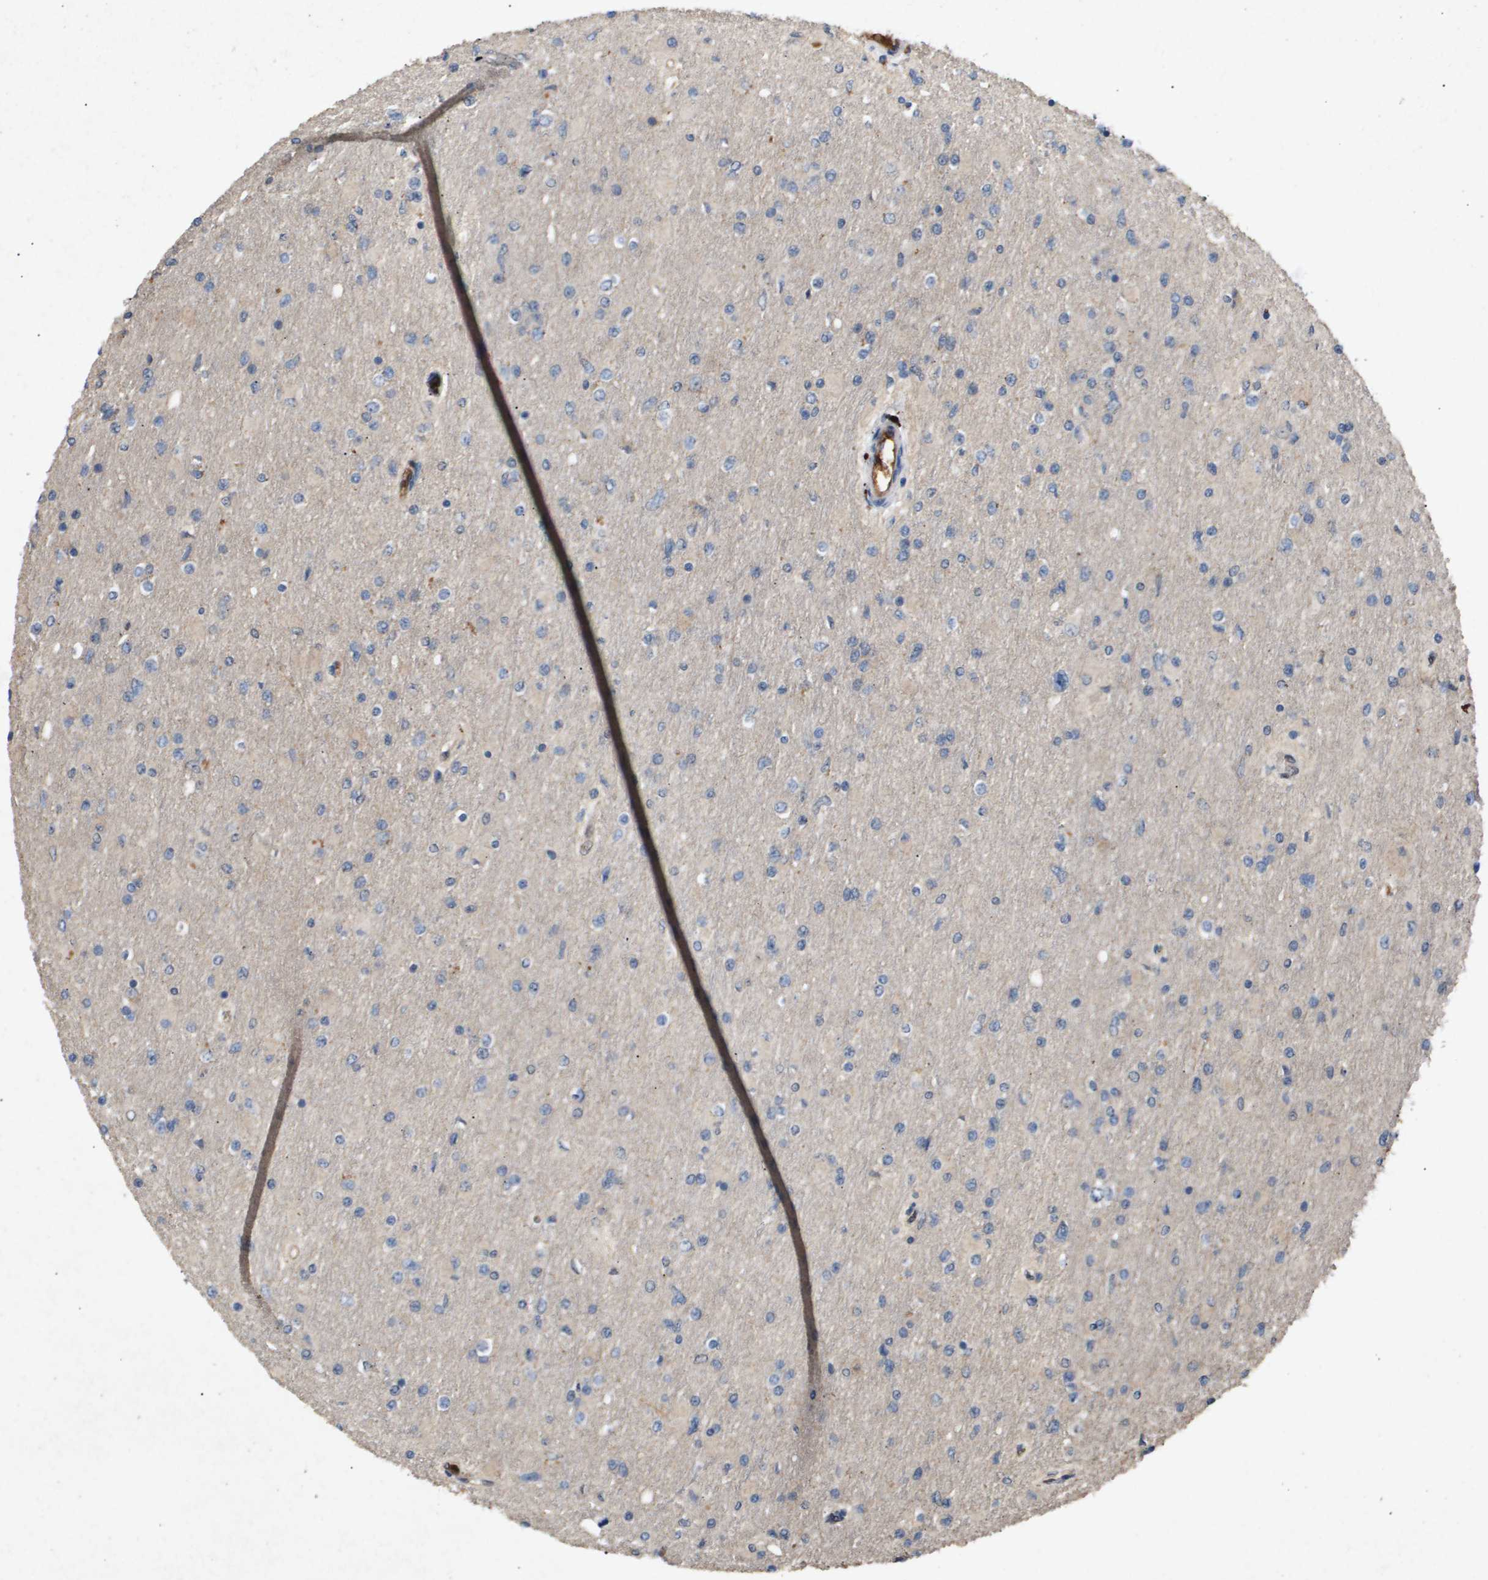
{"staining": {"intensity": "negative", "quantity": "none", "location": "none"}, "tissue": "glioma", "cell_type": "Tumor cells", "image_type": "cancer", "snomed": [{"axis": "morphology", "description": "Glioma, malignant, High grade"}, {"axis": "topography", "description": "Cerebral cortex"}], "caption": "This histopathology image is of malignant glioma (high-grade) stained with immunohistochemistry (IHC) to label a protein in brown with the nuclei are counter-stained blue. There is no staining in tumor cells.", "gene": "ERG", "patient": {"sex": "female", "age": 36}}